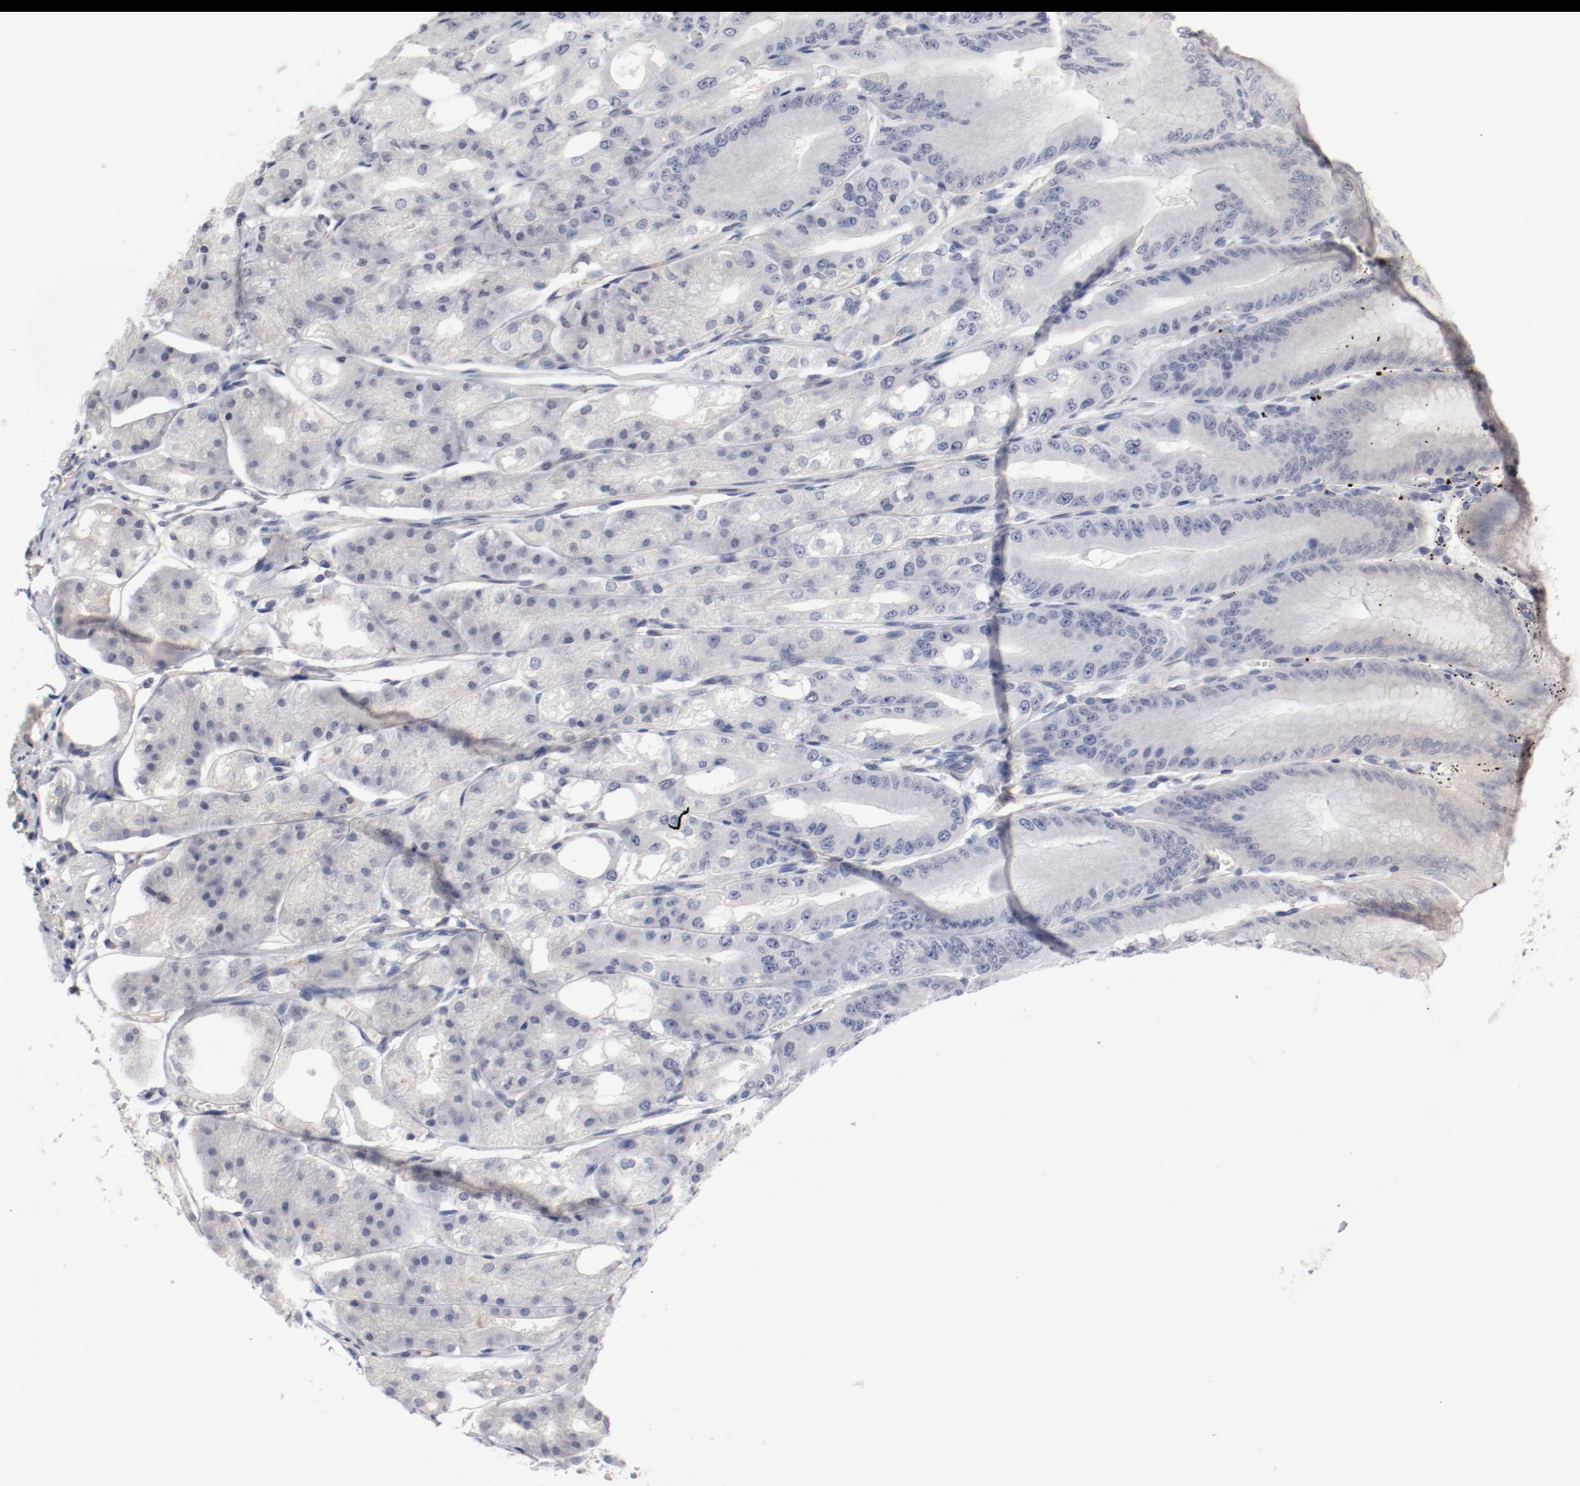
{"staining": {"intensity": "negative", "quantity": "none", "location": "none"}, "tissue": "stomach", "cell_type": "Glandular cells", "image_type": "normal", "snomed": [{"axis": "morphology", "description": "Normal tissue, NOS"}, {"axis": "topography", "description": "Stomach, lower"}], "caption": "The micrograph exhibits no significant staining in glandular cells of stomach. The staining was performed using DAB to visualize the protein expression in brown, while the nuclei were stained in blue with hematoxylin (Magnification: 20x).", "gene": "CBL", "patient": {"sex": "male", "age": 71}}